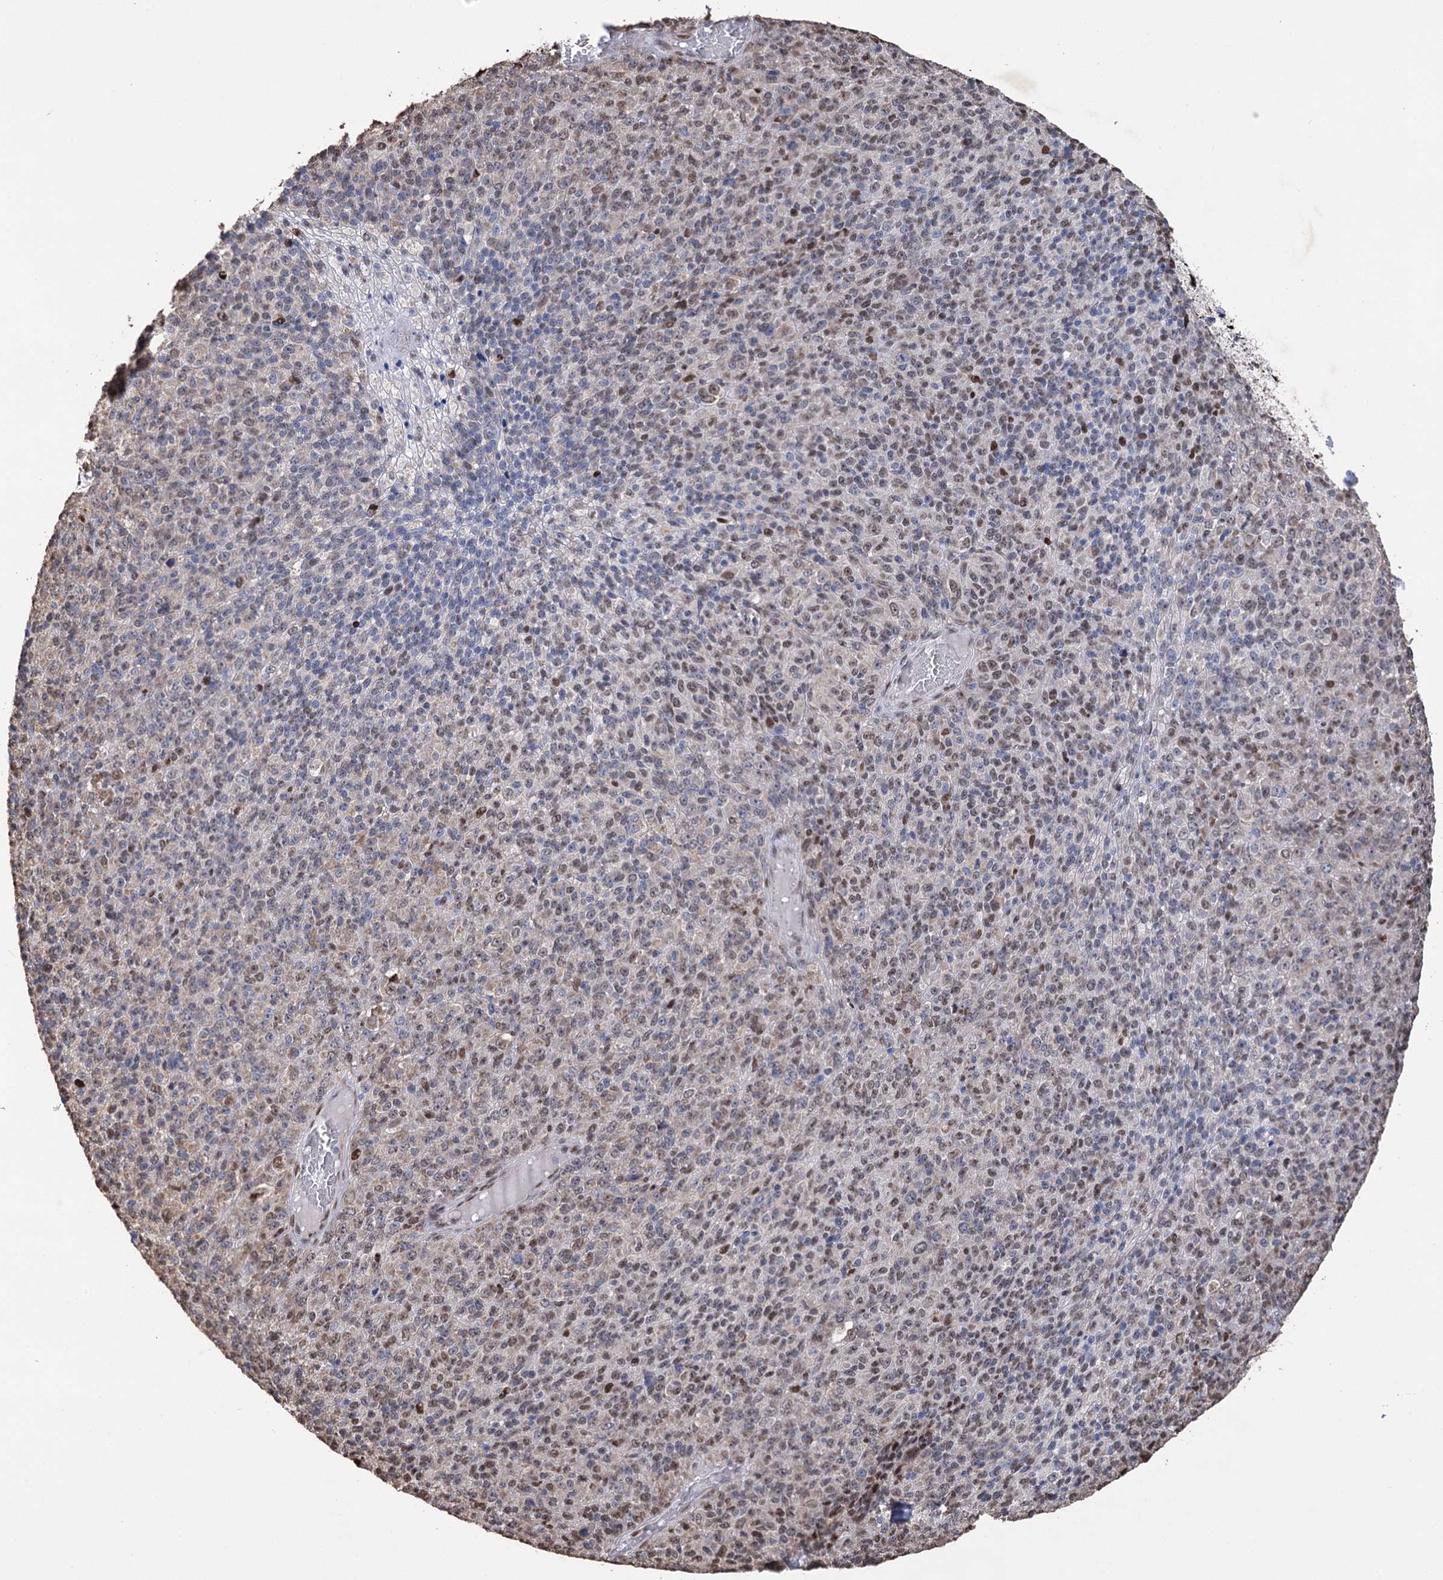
{"staining": {"intensity": "moderate", "quantity": "25%-75%", "location": "nuclear"}, "tissue": "melanoma", "cell_type": "Tumor cells", "image_type": "cancer", "snomed": [{"axis": "morphology", "description": "Malignant melanoma, Metastatic site"}, {"axis": "topography", "description": "Brain"}], "caption": "The immunohistochemical stain shows moderate nuclear expression in tumor cells of malignant melanoma (metastatic site) tissue. The staining was performed using DAB to visualize the protein expression in brown, while the nuclei were stained in blue with hematoxylin (Magnification: 20x).", "gene": "NFU1", "patient": {"sex": "female", "age": 56}}